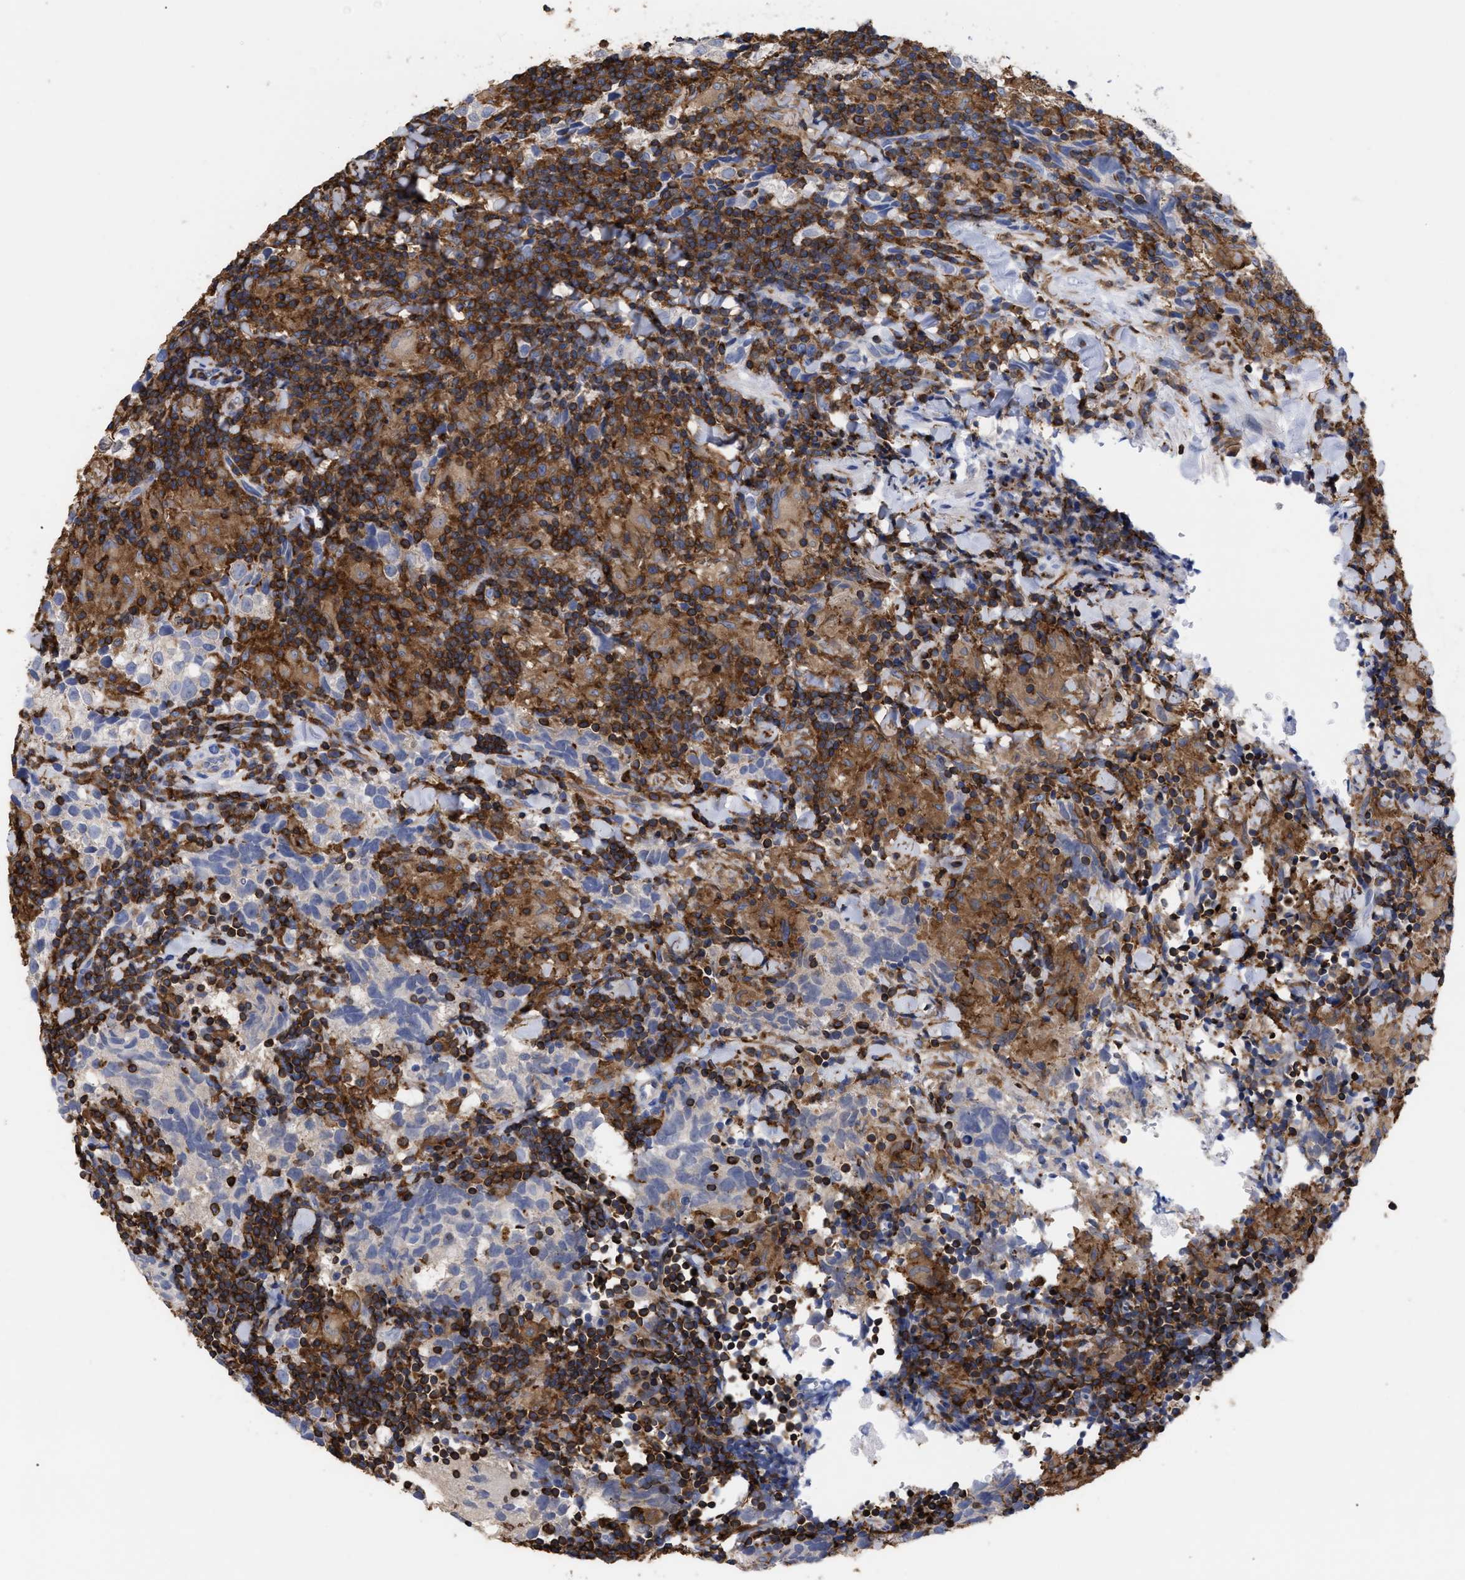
{"staining": {"intensity": "negative", "quantity": "none", "location": "none"}, "tissue": "testis cancer", "cell_type": "Tumor cells", "image_type": "cancer", "snomed": [{"axis": "morphology", "description": "Seminoma, NOS"}, {"axis": "morphology", "description": "Carcinoma, Embryonal, NOS"}, {"axis": "topography", "description": "Testis"}], "caption": "High power microscopy micrograph of an IHC photomicrograph of seminoma (testis), revealing no significant staining in tumor cells.", "gene": "HCLS1", "patient": {"sex": "male", "age": 36}}